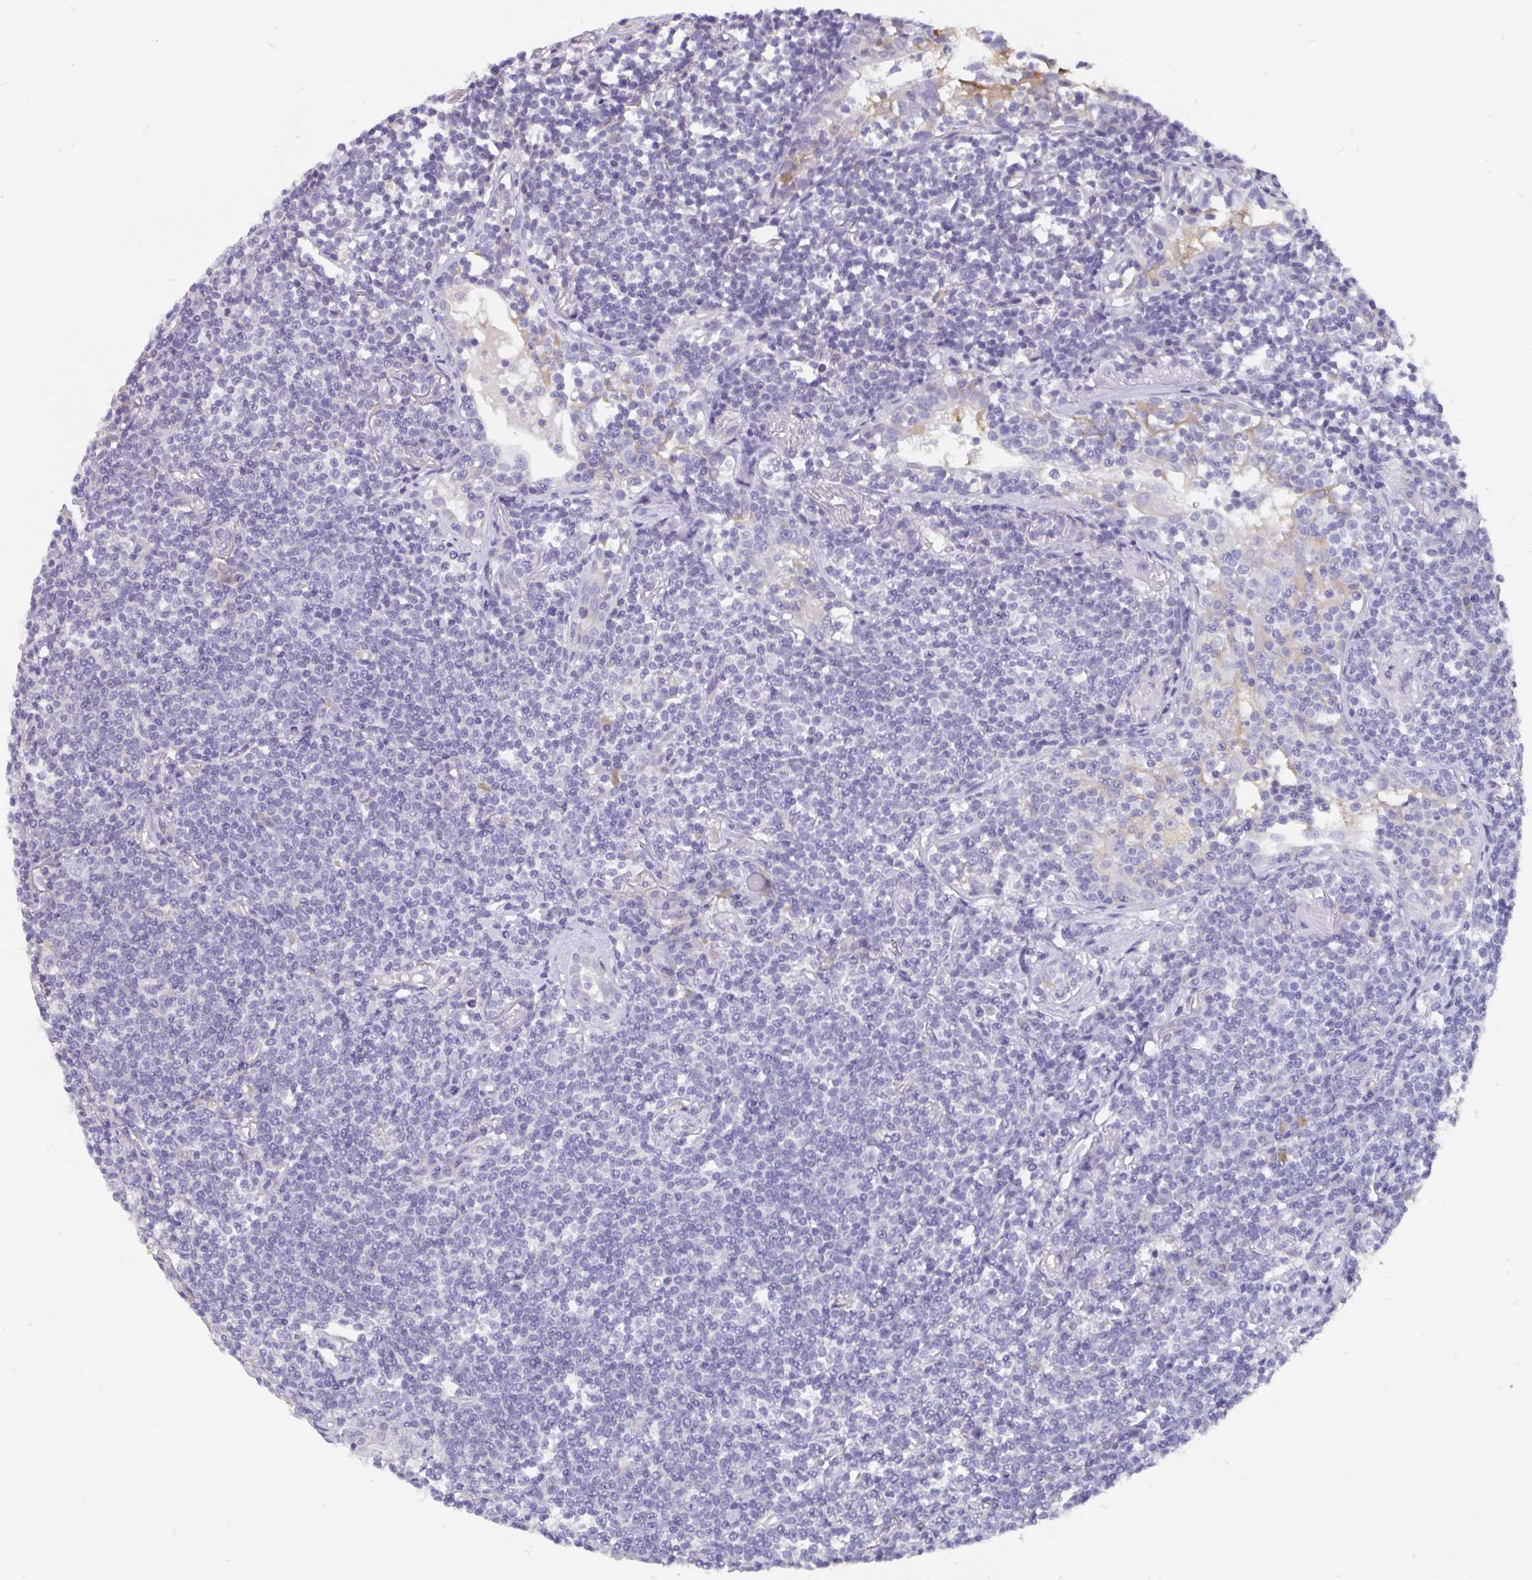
{"staining": {"intensity": "negative", "quantity": "none", "location": "none"}, "tissue": "lymphoma", "cell_type": "Tumor cells", "image_type": "cancer", "snomed": [{"axis": "morphology", "description": "Malignant lymphoma, non-Hodgkin's type, Low grade"}, {"axis": "topography", "description": "Lung"}], "caption": "This is a histopathology image of immunohistochemistry staining of low-grade malignant lymphoma, non-Hodgkin's type, which shows no expression in tumor cells.", "gene": "ADAMTS6", "patient": {"sex": "female", "age": 71}}